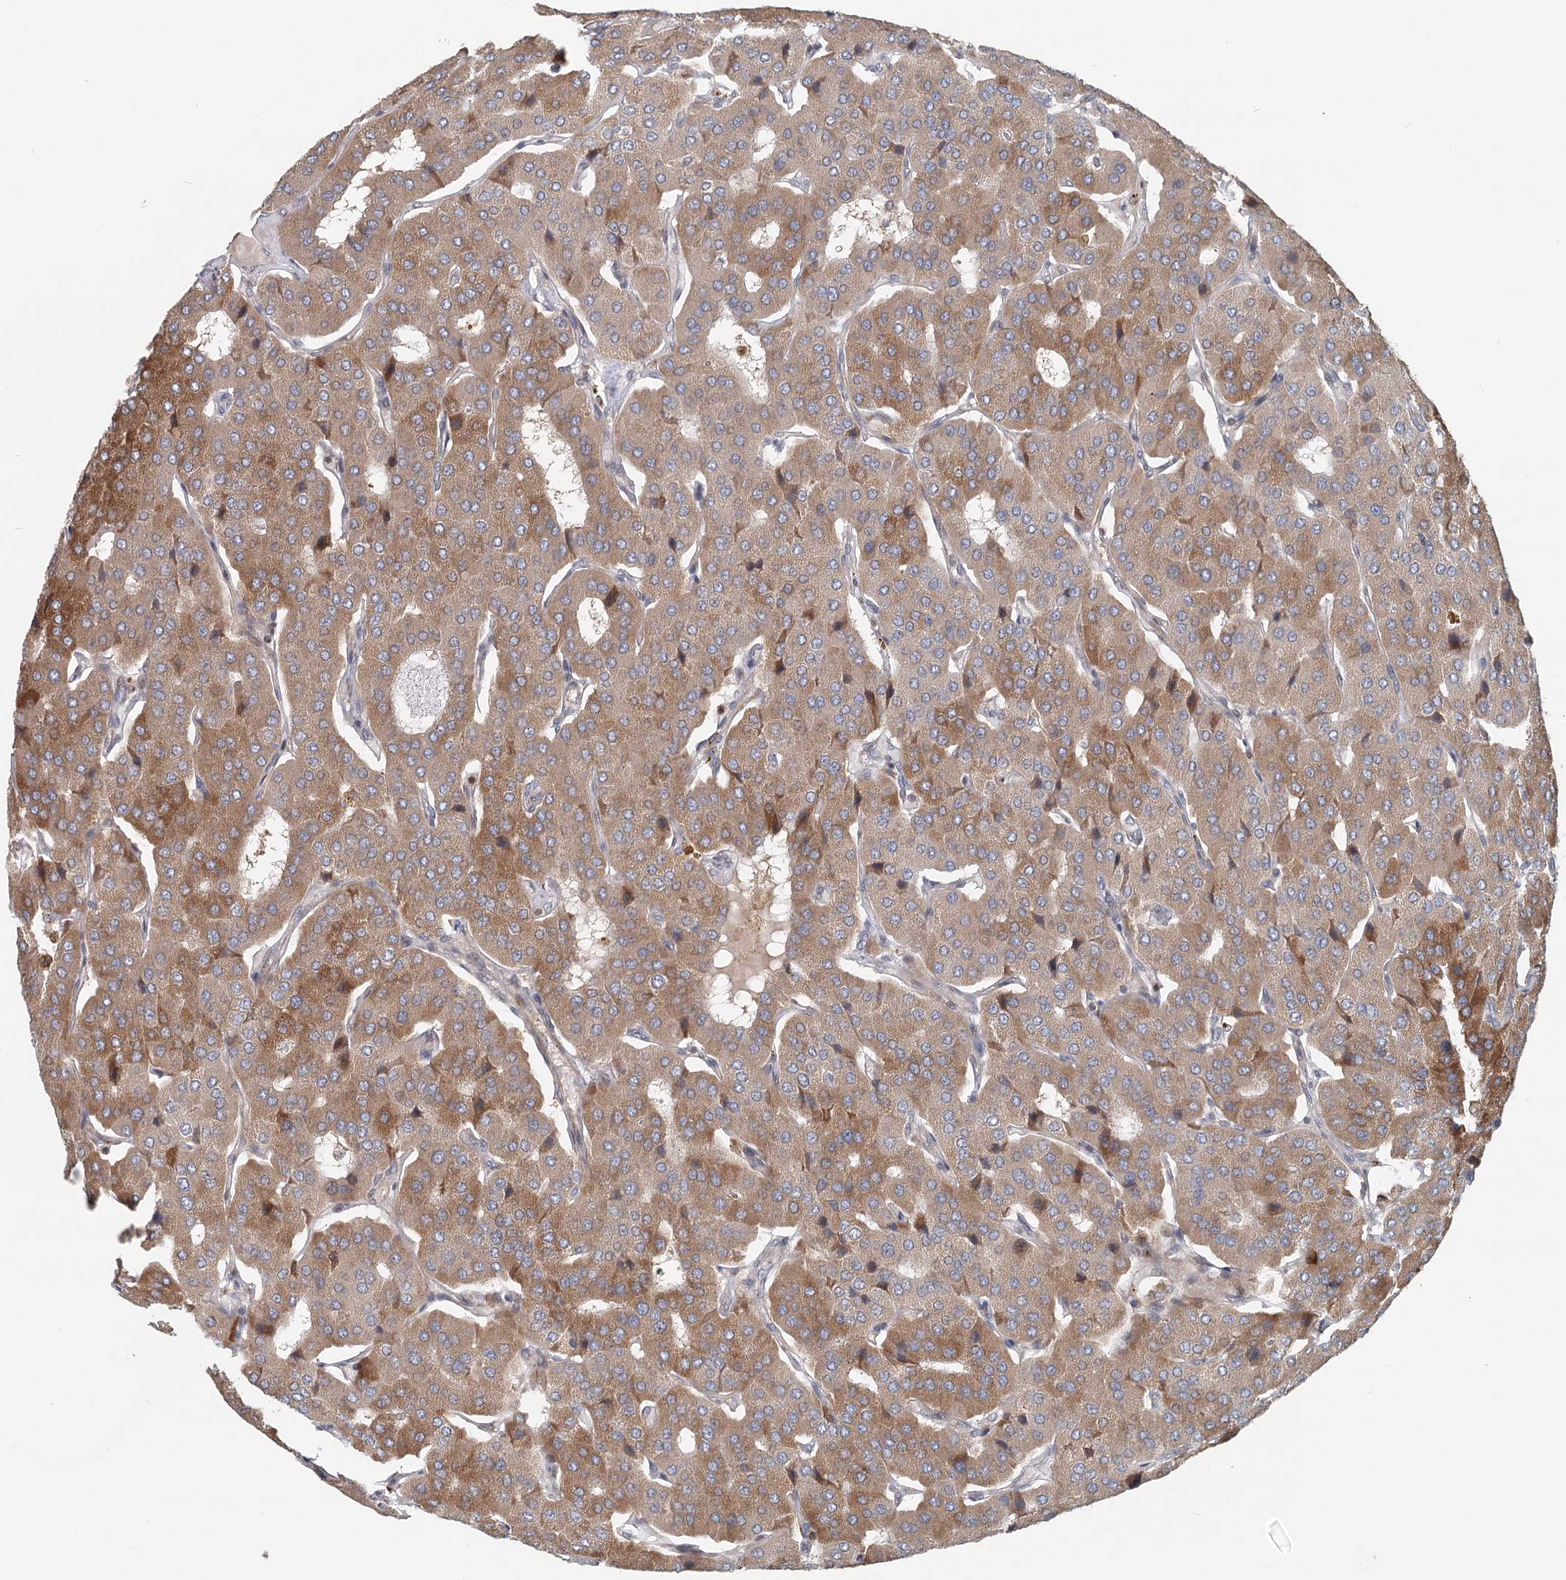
{"staining": {"intensity": "moderate", "quantity": ">75%", "location": "cytoplasmic/membranous"}, "tissue": "parathyroid gland", "cell_type": "Glandular cells", "image_type": "normal", "snomed": [{"axis": "morphology", "description": "Normal tissue, NOS"}, {"axis": "morphology", "description": "Adenoma, NOS"}, {"axis": "topography", "description": "Parathyroid gland"}], "caption": "DAB immunohistochemical staining of unremarkable parathyroid gland shows moderate cytoplasmic/membranous protein staining in approximately >75% of glandular cells.", "gene": "RNF111", "patient": {"sex": "female", "age": 86}}